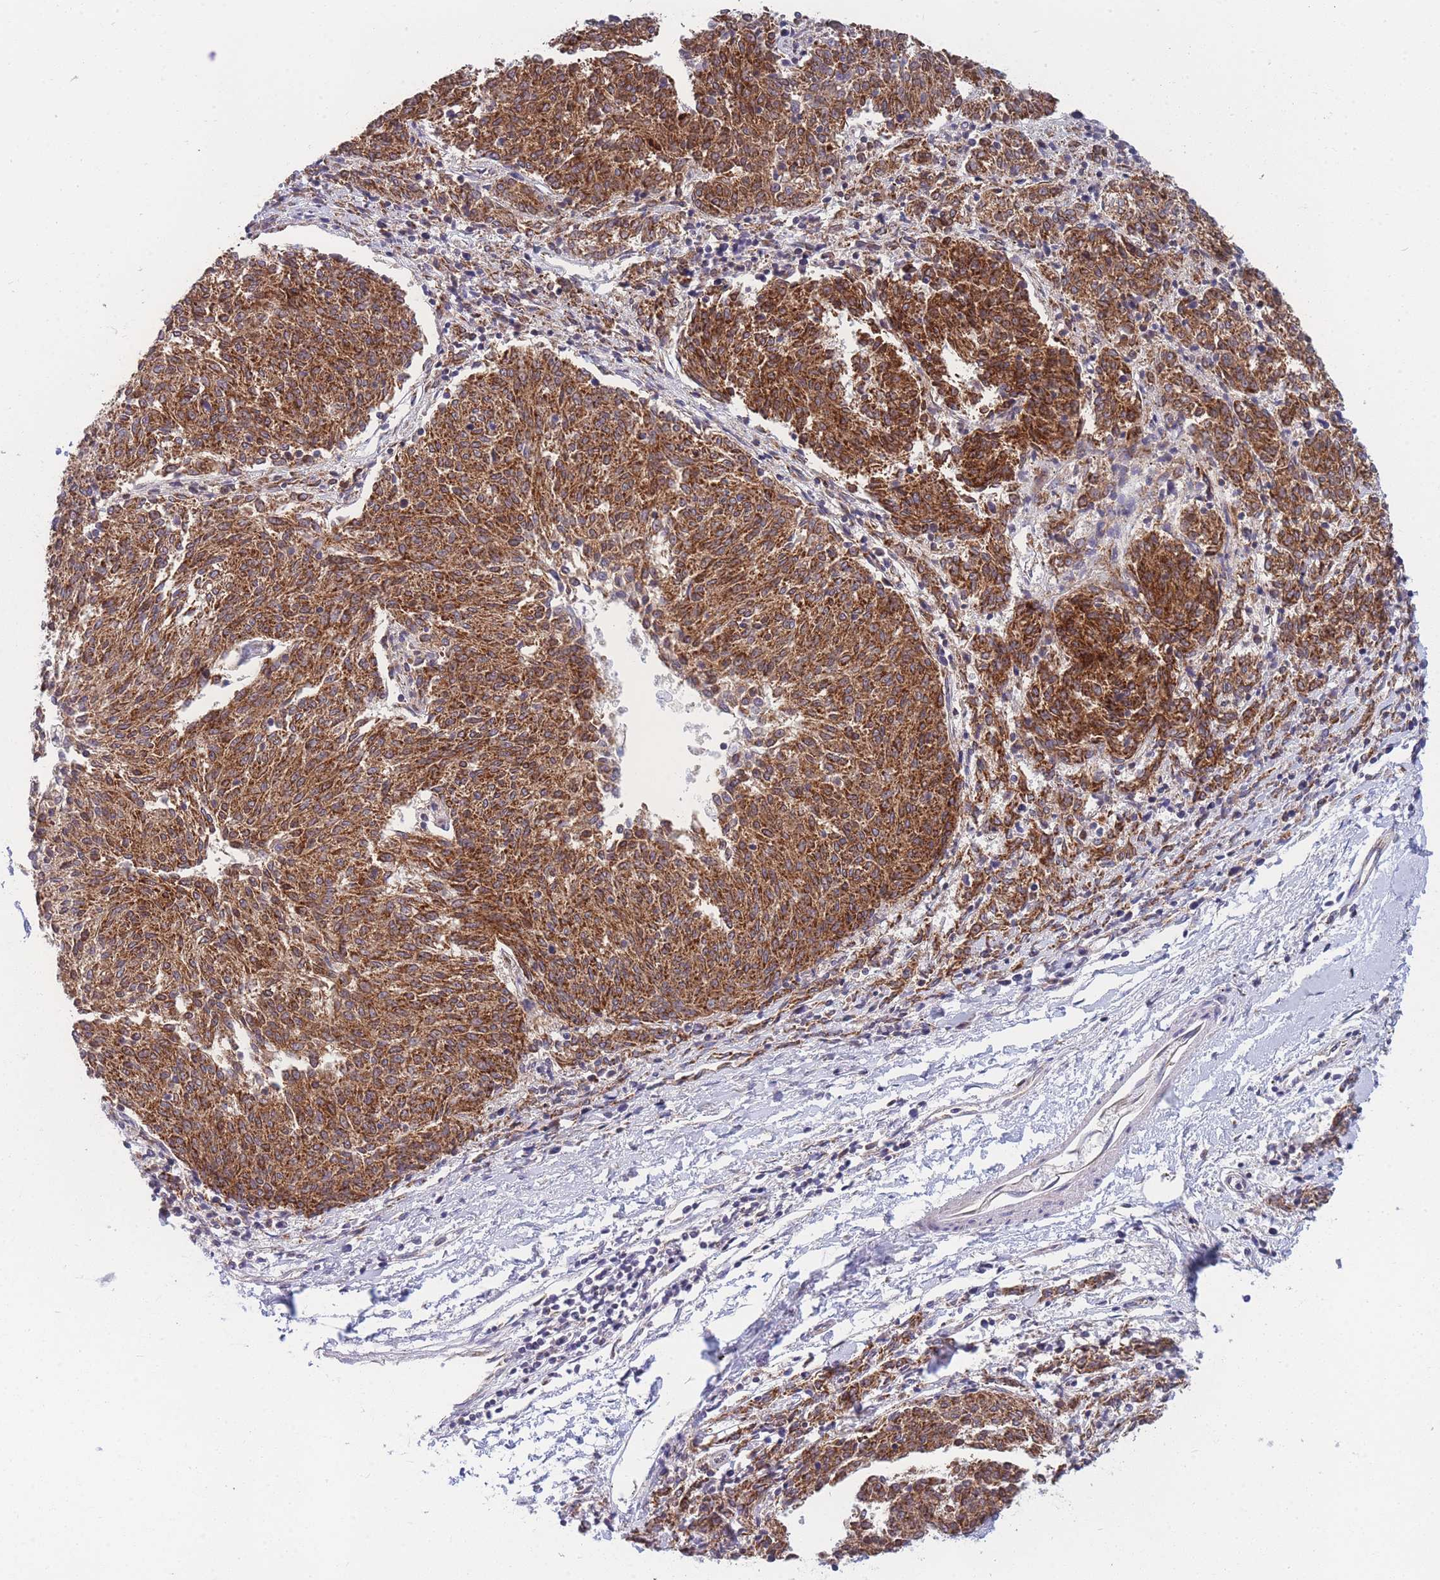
{"staining": {"intensity": "strong", "quantity": ">75%", "location": "cytoplasmic/membranous"}, "tissue": "melanoma", "cell_type": "Tumor cells", "image_type": "cancer", "snomed": [{"axis": "morphology", "description": "Malignant melanoma, NOS"}, {"axis": "topography", "description": "Skin"}], "caption": "Immunohistochemistry (IHC) micrograph of melanoma stained for a protein (brown), which shows high levels of strong cytoplasmic/membranous expression in approximately >75% of tumor cells.", "gene": "MRPS11", "patient": {"sex": "female", "age": 72}}